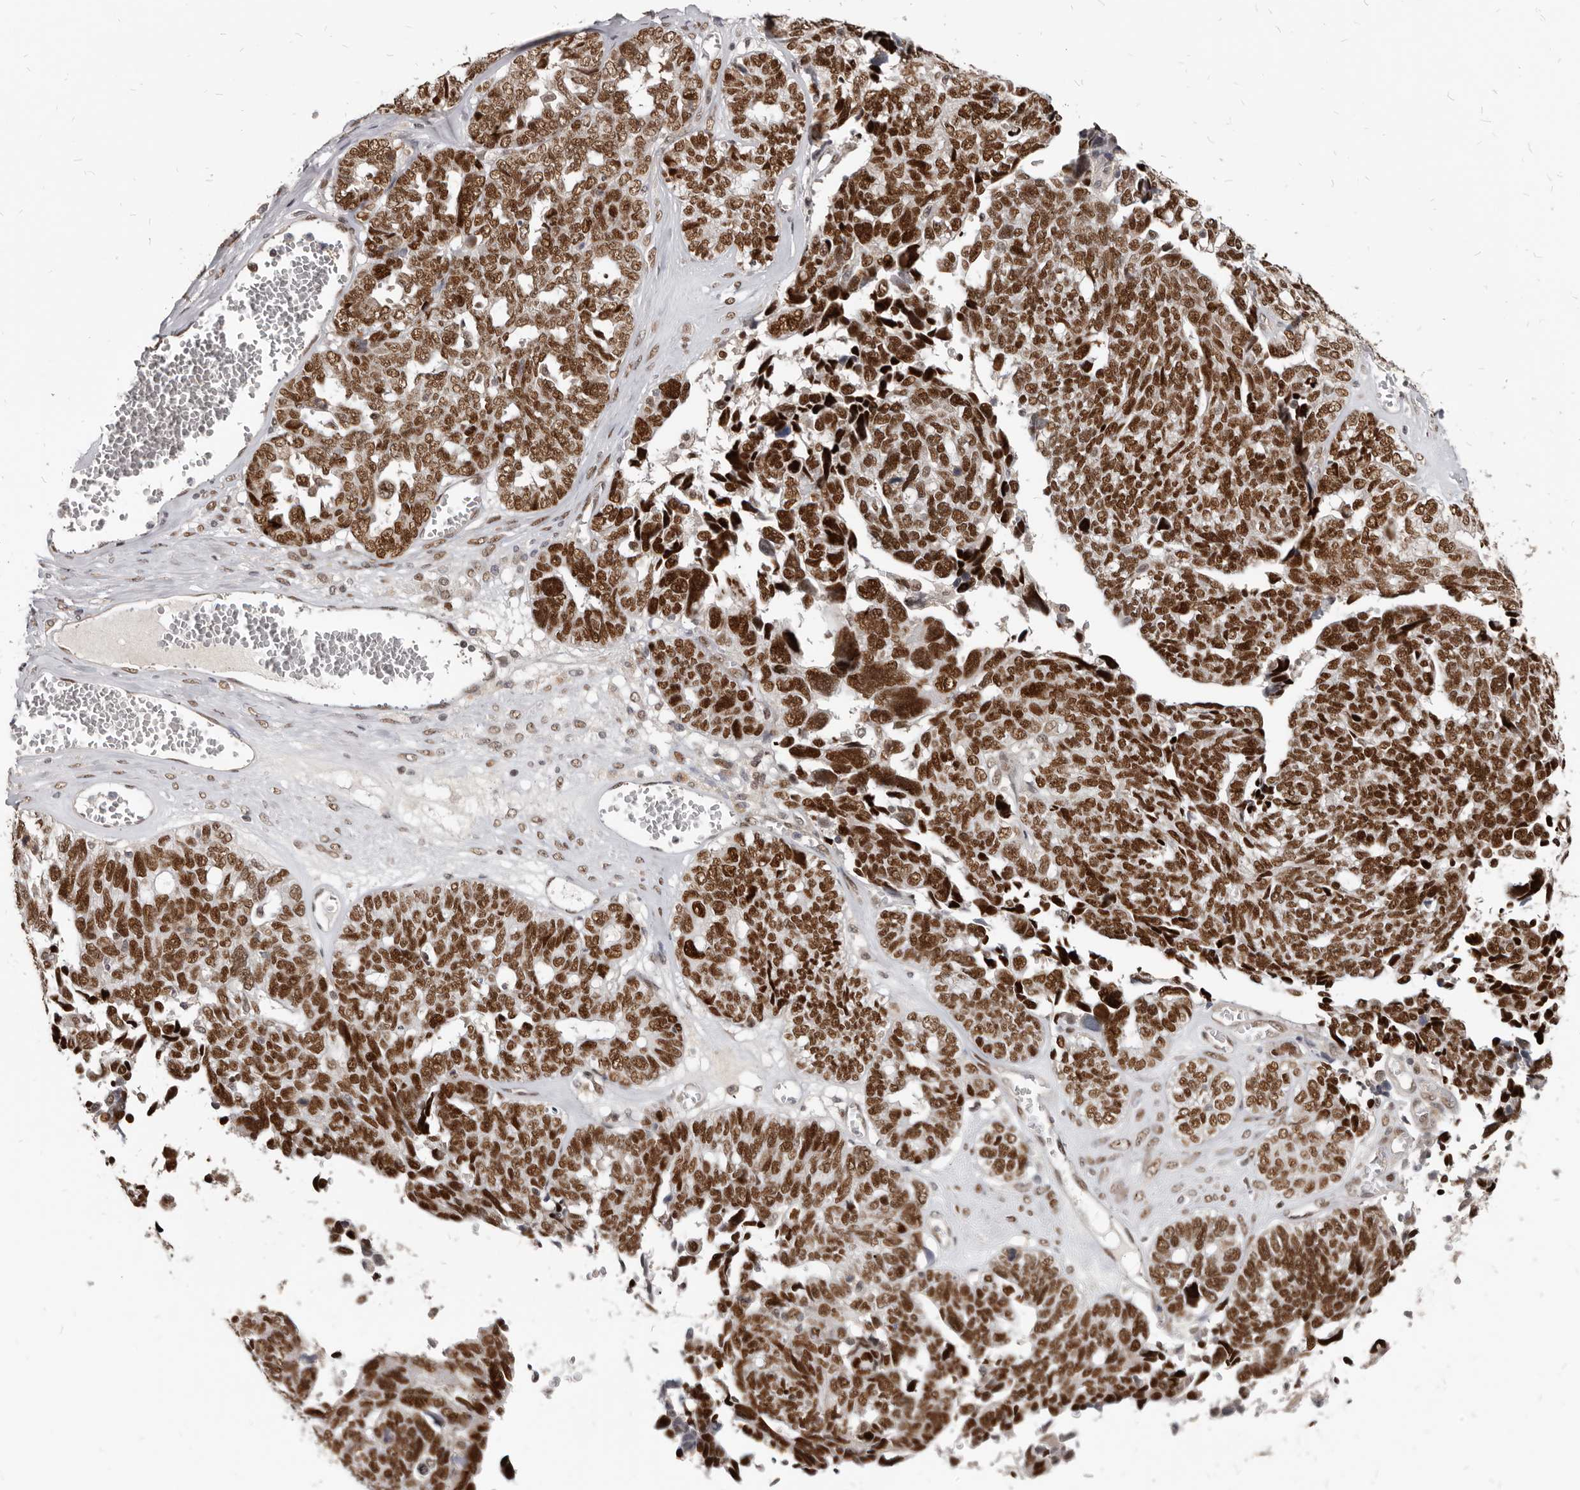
{"staining": {"intensity": "strong", "quantity": ">75%", "location": "nuclear"}, "tissue": "ovarian cancer", "cell_type": "Tumor cells", "image_type": "cancer", "snomed": [{"axis": "morphology", "description": "Cystadenocarcinoma, serous, NOS"}, {"axis": "topography", "description": "Ovary"}], "caption": "About >75% of tumor cells in human ovarian serous cystadenocarcinoma show strong nuclear protein expression as visualized by brown immunohistochemical staining.", "gene": "ATF5", "patient": {"sex": "female", "age": 79}}